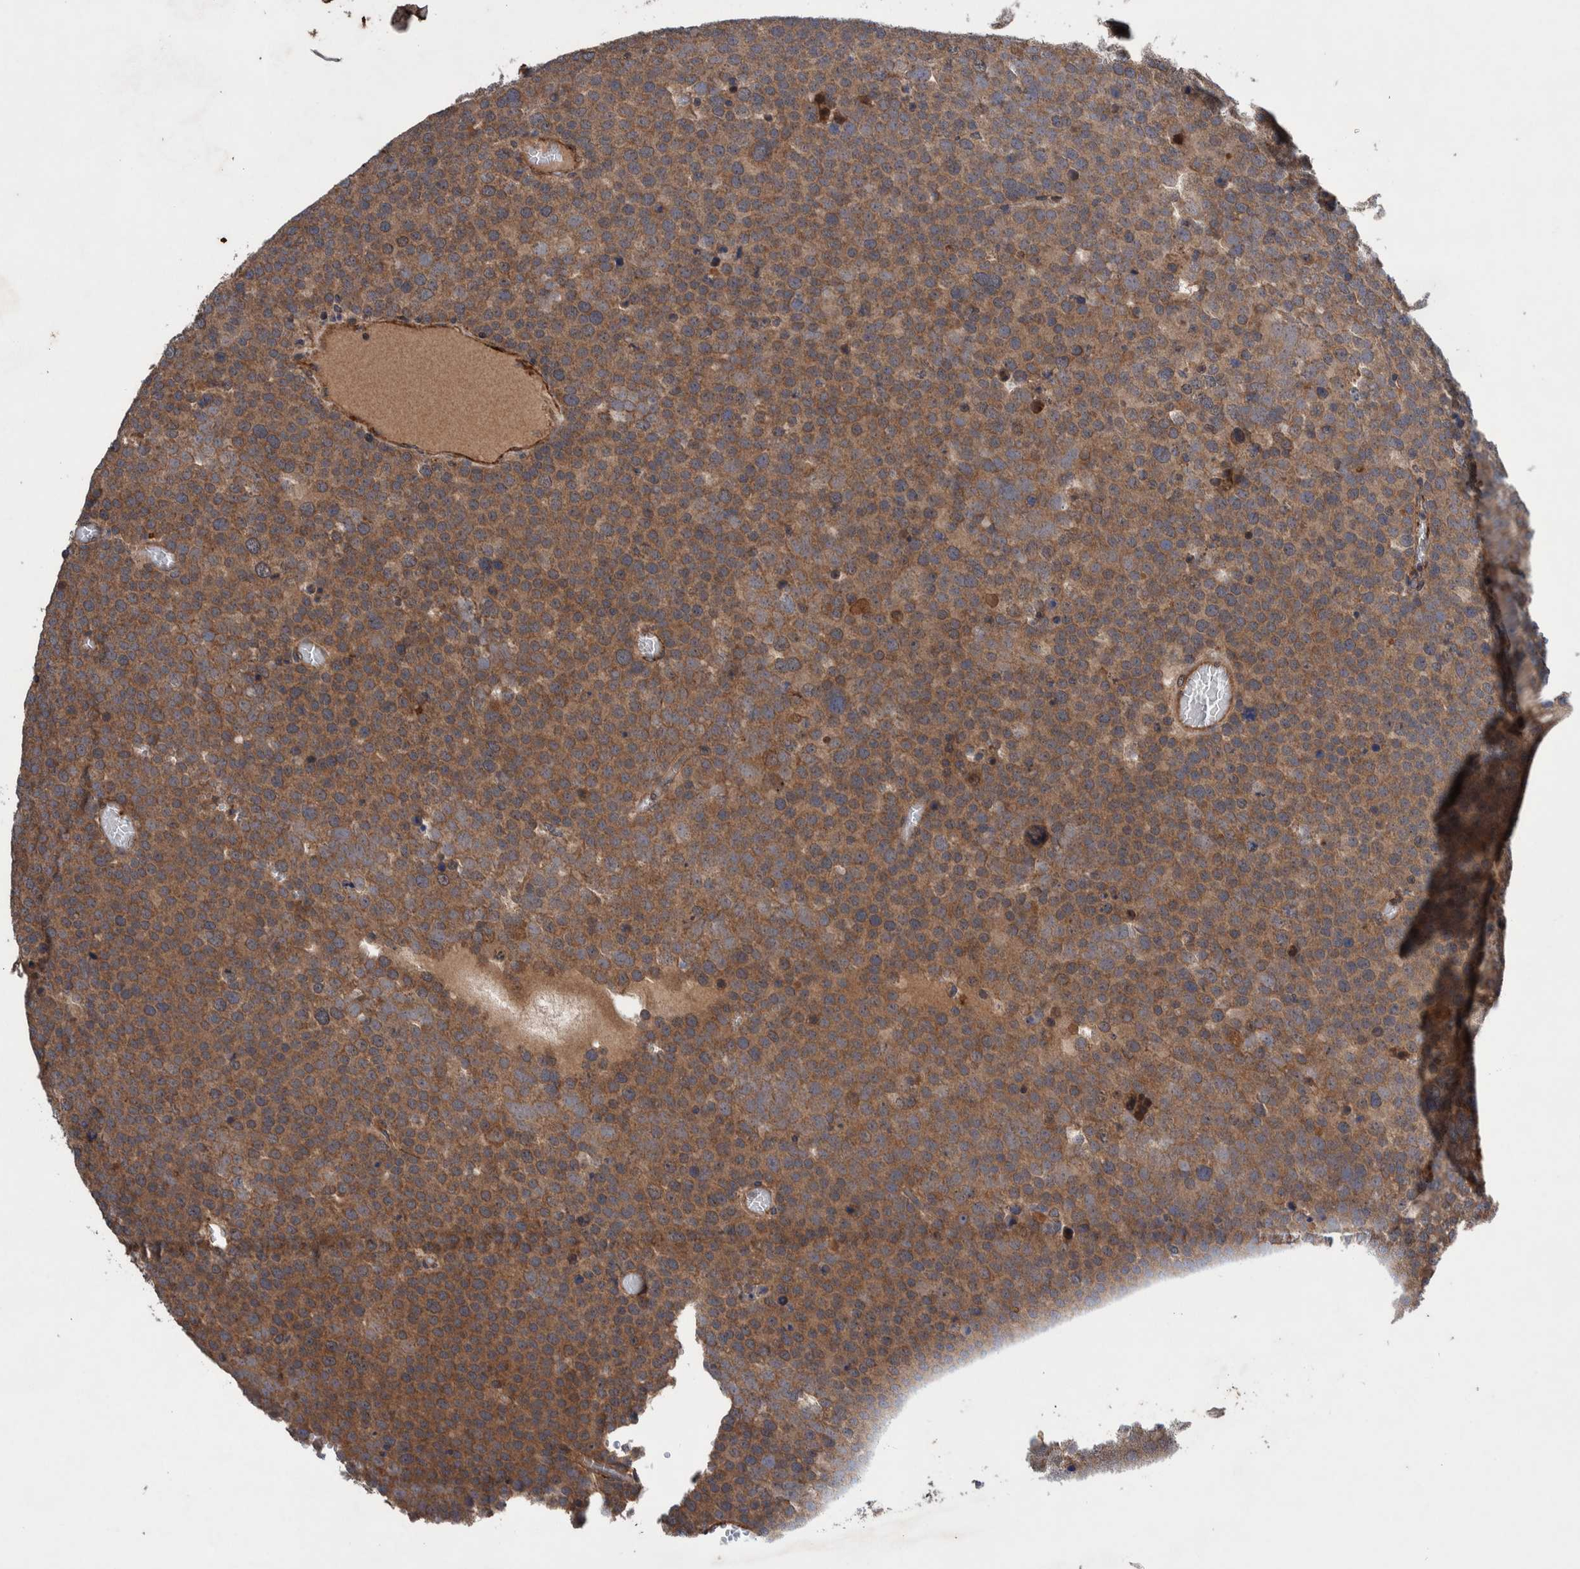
{"staining": {"intensity": "moderate", "quantity": ">75%", "location": "cytoplasmic/membranous"}, "tissue": "testis cancer", "cell_type": "Tumor cells", "image_type": "cancer", "snomed": [{"axis": "morphology", "description": "Seminoma, NOS"}, {"axis": "topography", "description": "Testis"}], "caption": "Protein staining shows moderate cytoplasmic/membranous staining in approximately >75% of tumor cells in testis cancer (seminoma).", "gene": "PIK3R6", "patient": {"sex": "male", "age": 71}}